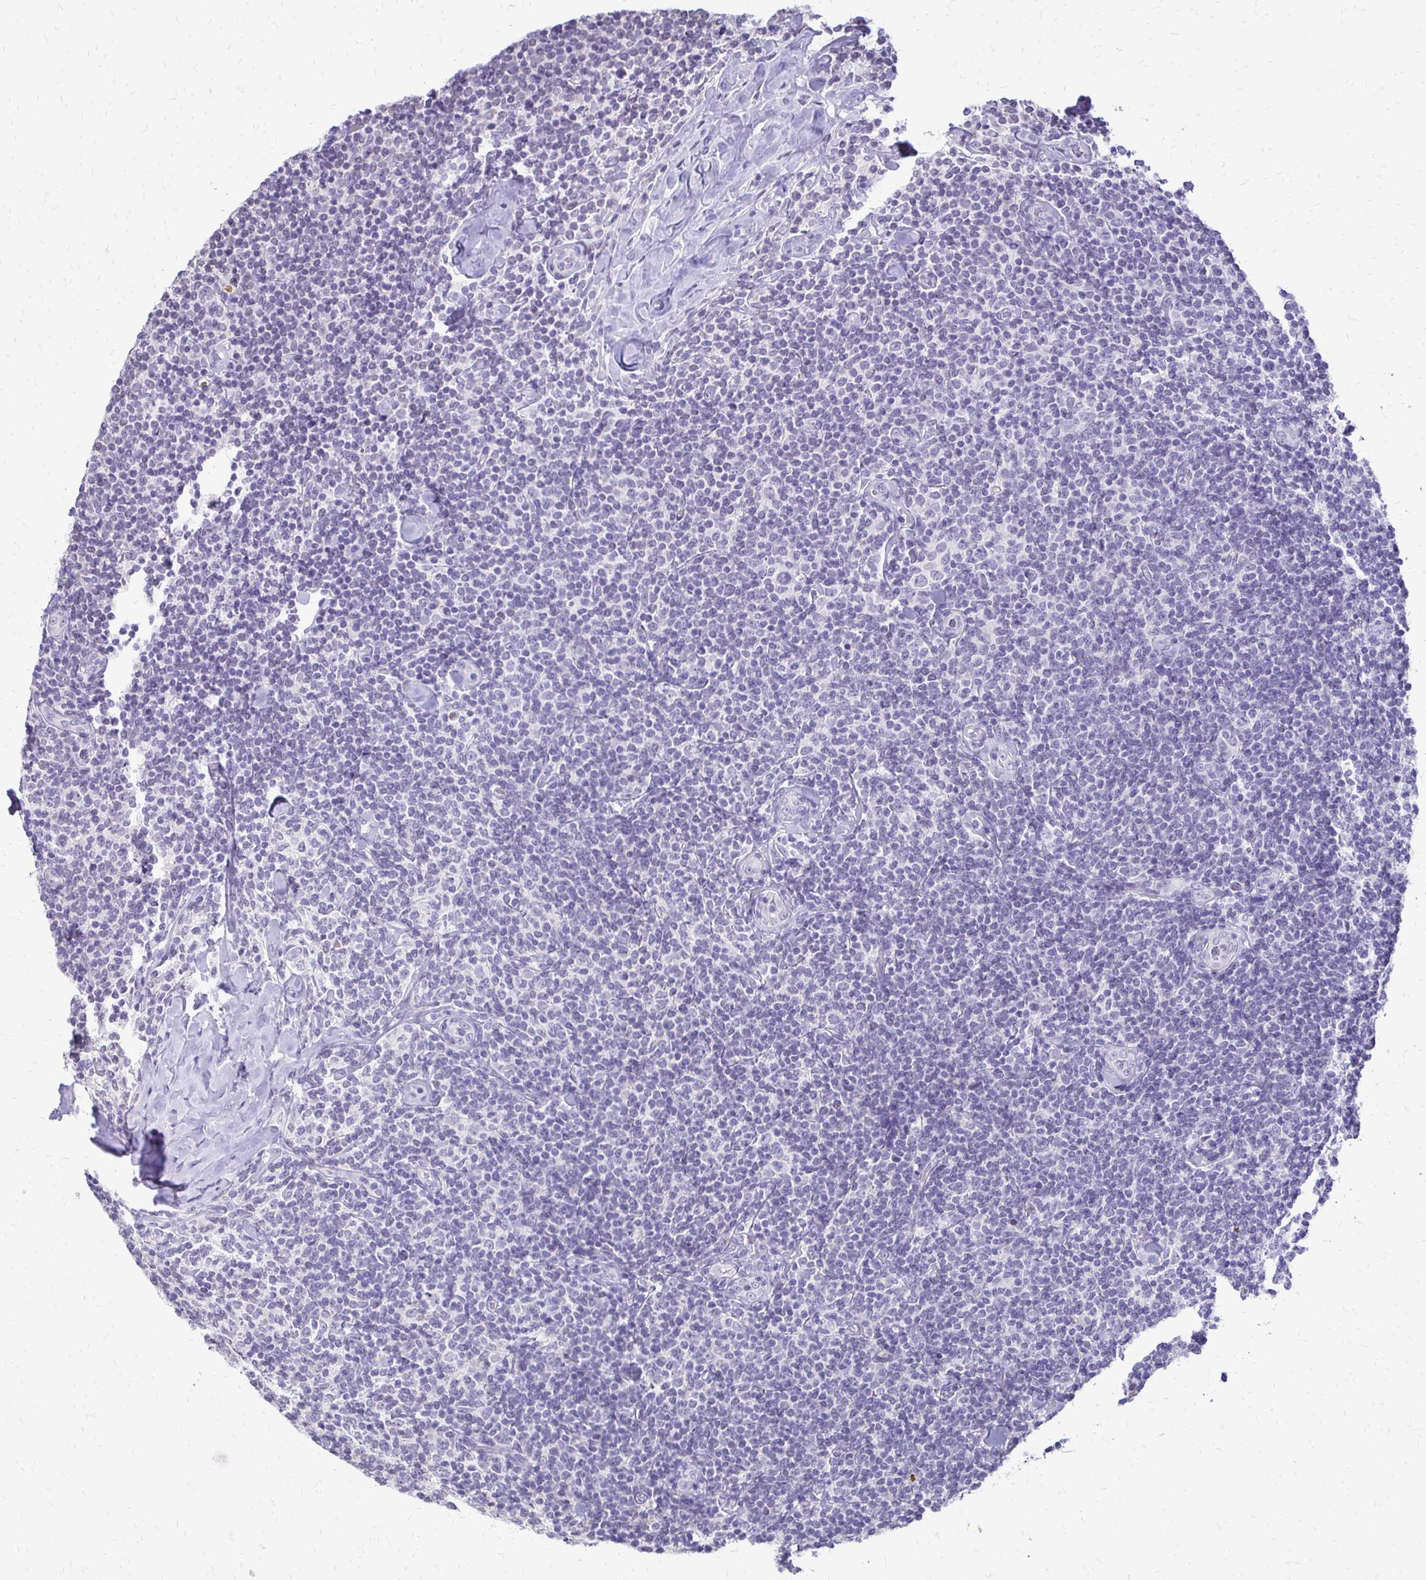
{"staining": {"intensity": "negative", "quantity": "none", "location": "none"}, "tissue": "lymphoma", "cell_type": "Tumor cells", "image_type": "cancer", "snomed": [{"axis": "morphology", "description": "Malignant lymphoma, non-Hodgkin's type, Low grade"}, {"axis": "topography", "description": "Lymph node"}], "caption": "Low-grade malignant lymphoma, non-Hodgkin's type stained for a protein using immunohistochemistry (IHC) demonstrates no staining tumor cells.", "gene": "ALPG", "patient": {"sex": "female", "age": 56}}